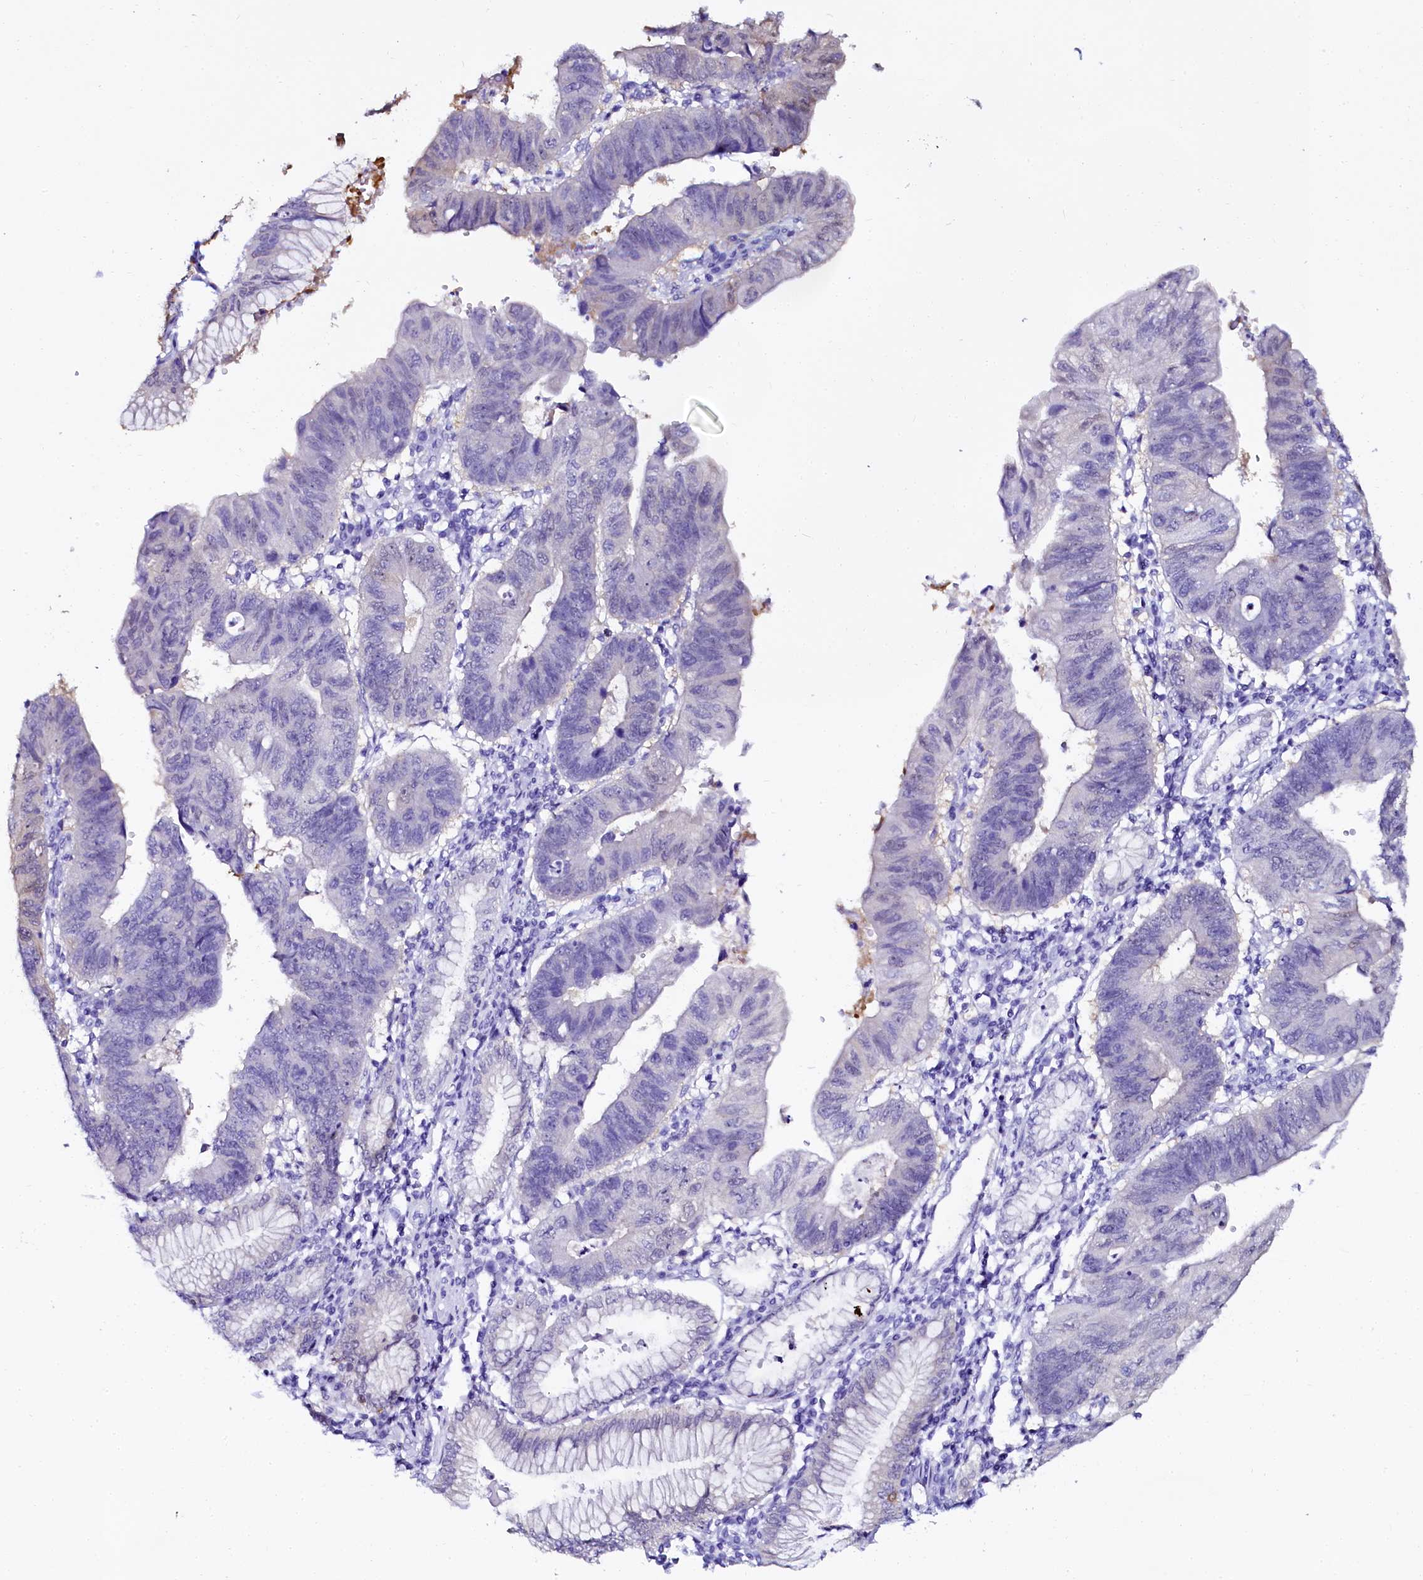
{"staining": {"intensity": "negative", "quantity": "none", "location": "none"}, "tissue": "stomach cancer", "cell_type": "Tumor cells", "image_type": "cancer", "snomed": [{"axis": "morphology", "description": "Adenocarcinoma, NOS"}, {"axis": "topography", "description": "Stomach"}], "caption": "IHC of stomach cancer (adenocarcinoma) demonstrates no expression in tumor cells. (DAB (3,3'-diaminobenzidine) IHC with hematoxylin counter stain).", "gene": "SORD", "patient": {"sex": "male", "age": 59}}